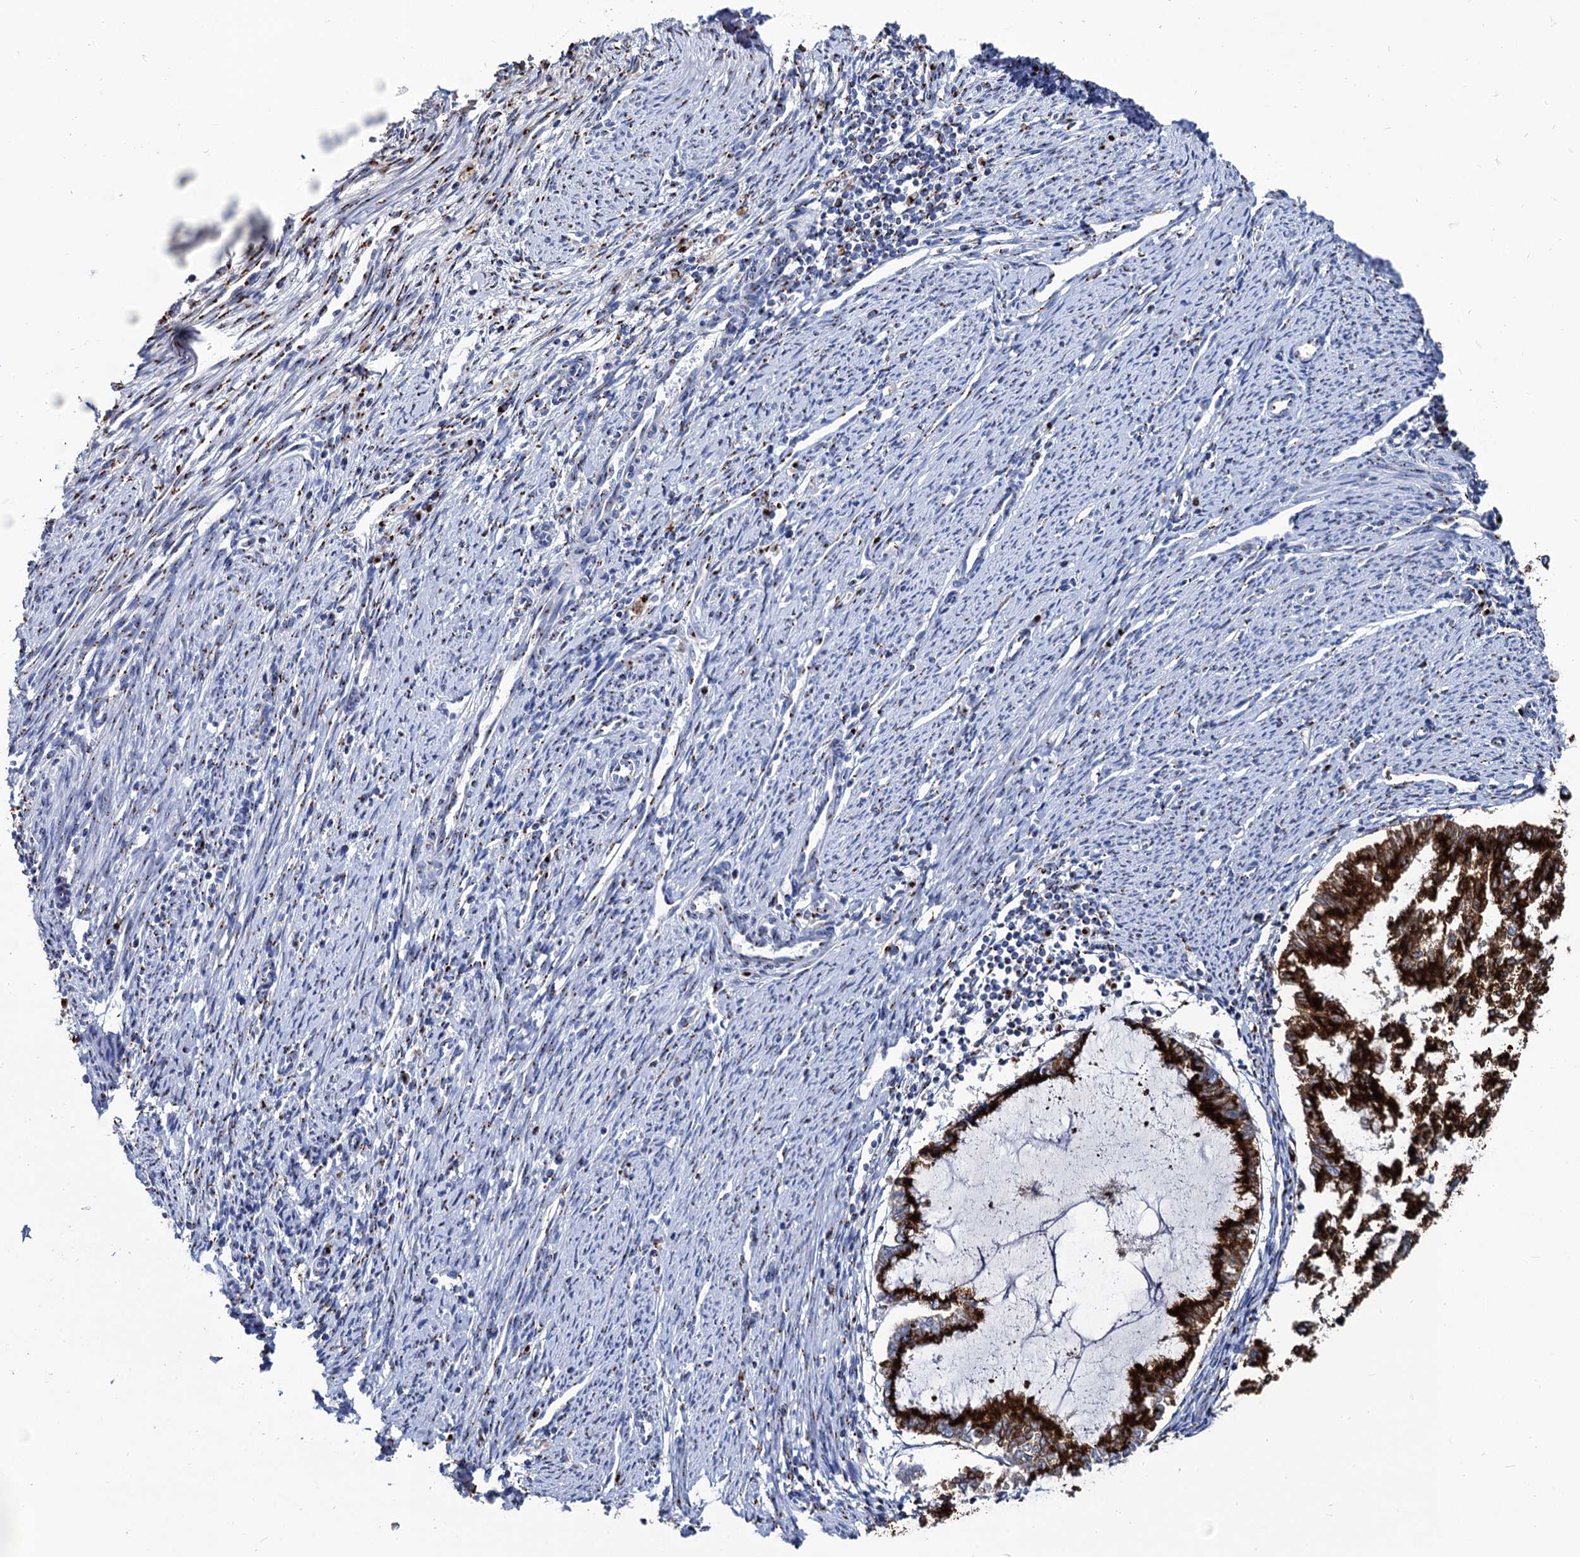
{"staining": {"intensity": "strong", "quantity": ">75%", "location": "cytoplasmic/membranous"}, "tissue": "endometrial cancer", "cell_type": "Tumor cells", "image_type": "cancer", "snomed": [{"axis": "morphology", "description": "Adenocarcinoma, NOS"}, {"axis": "topography", "description": "Endometrium"}], "caption": "Protein expression analysis of human endometrial adenocarcinoma reveals strong cytoplasmic/membranous expression in approximately >75% of tumor cells.", "gene": "TM9SF3", "patient": {"sex": "female", "age": 79}}